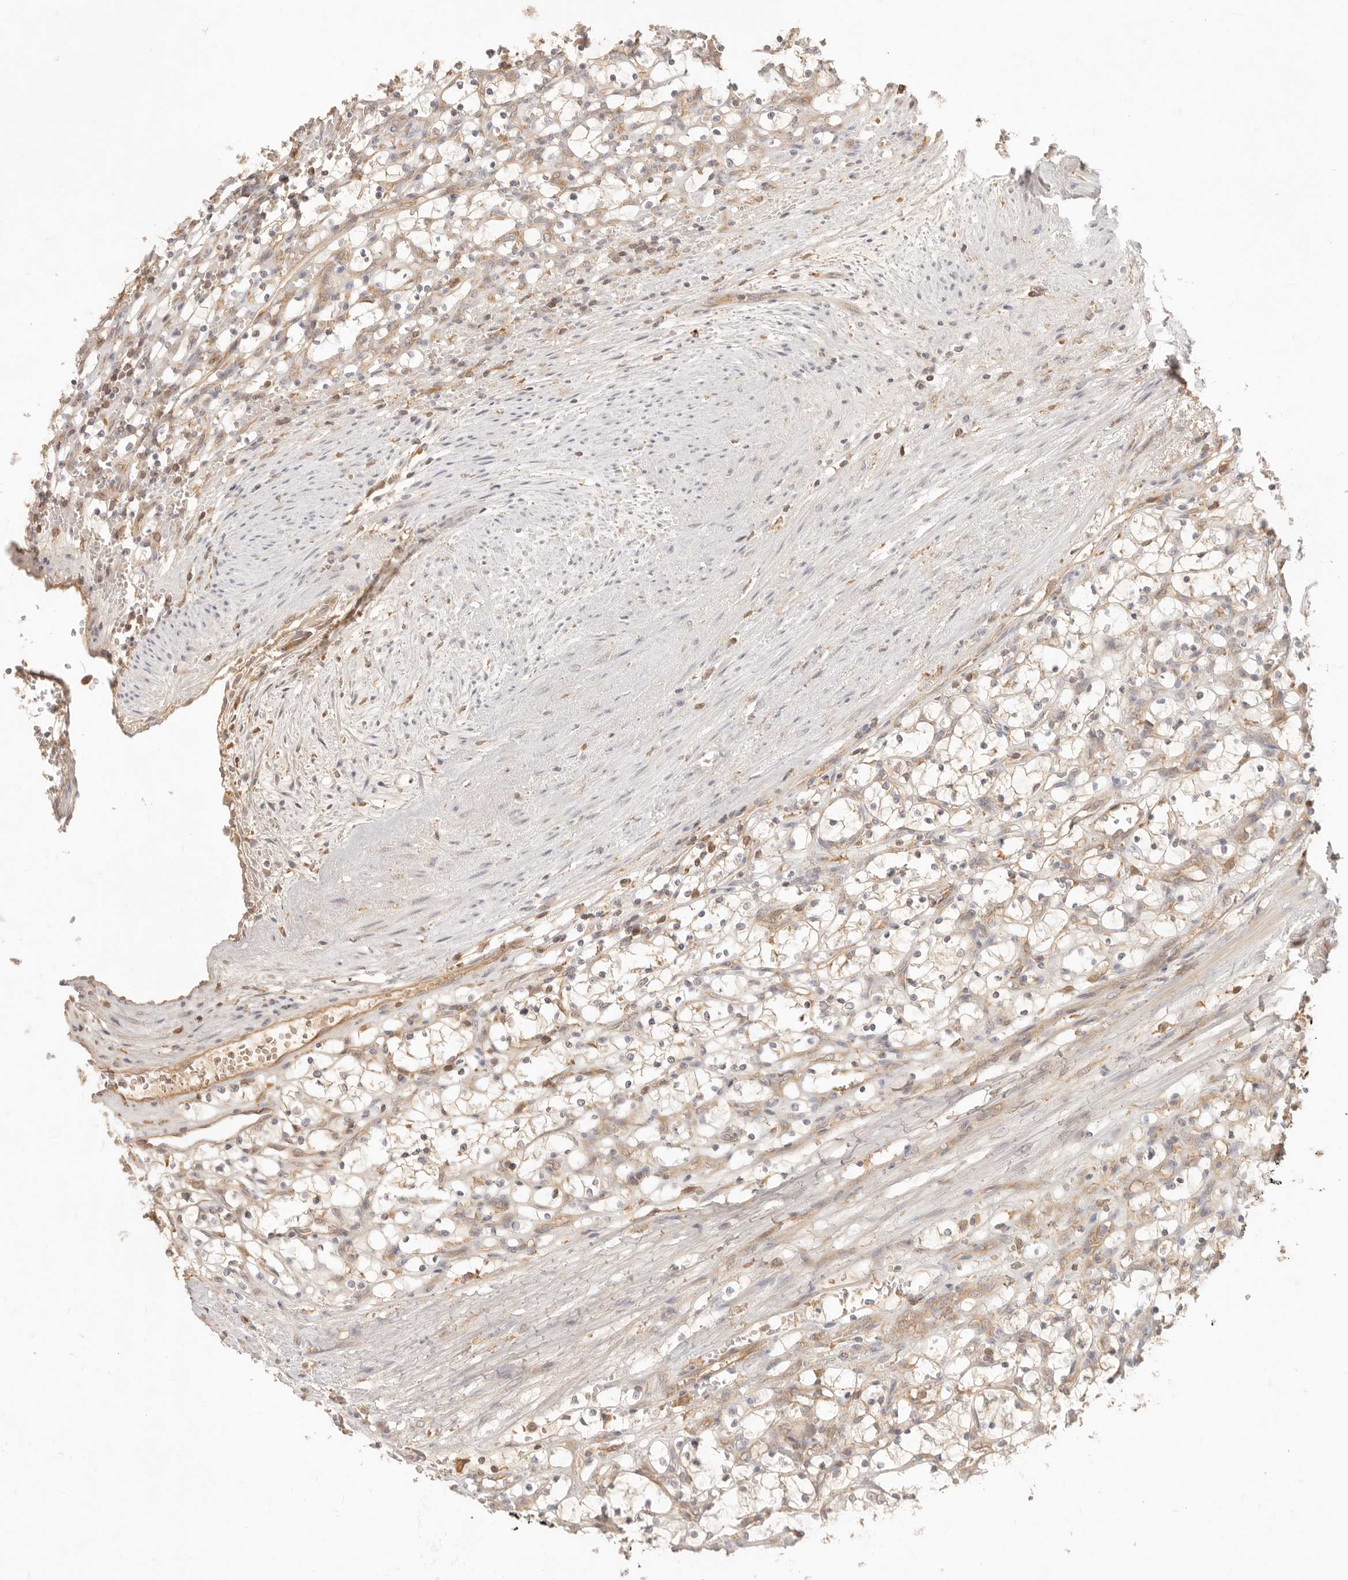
{"staining": {"intensity": "weak", "quantity": ">75%", "location": "cytoplasmic/membranous"}, "tissue": "renal cancer", "cell_type": "Tumor cells", "image_type": "cancer", "snomed": [{"axis": "morphology", "description": "Adenocarcinoma, NOS"}, {"axis": "topography", "description": "Kidney"}], "caption": "Brown immunohistochemical staining in renal adenocarcinoma reveals weak cytoplasmic/membranous staining in about >75% of tumor cells.", "gene": "NECAP2", "patient": {"sex": "female", "age": 69}}